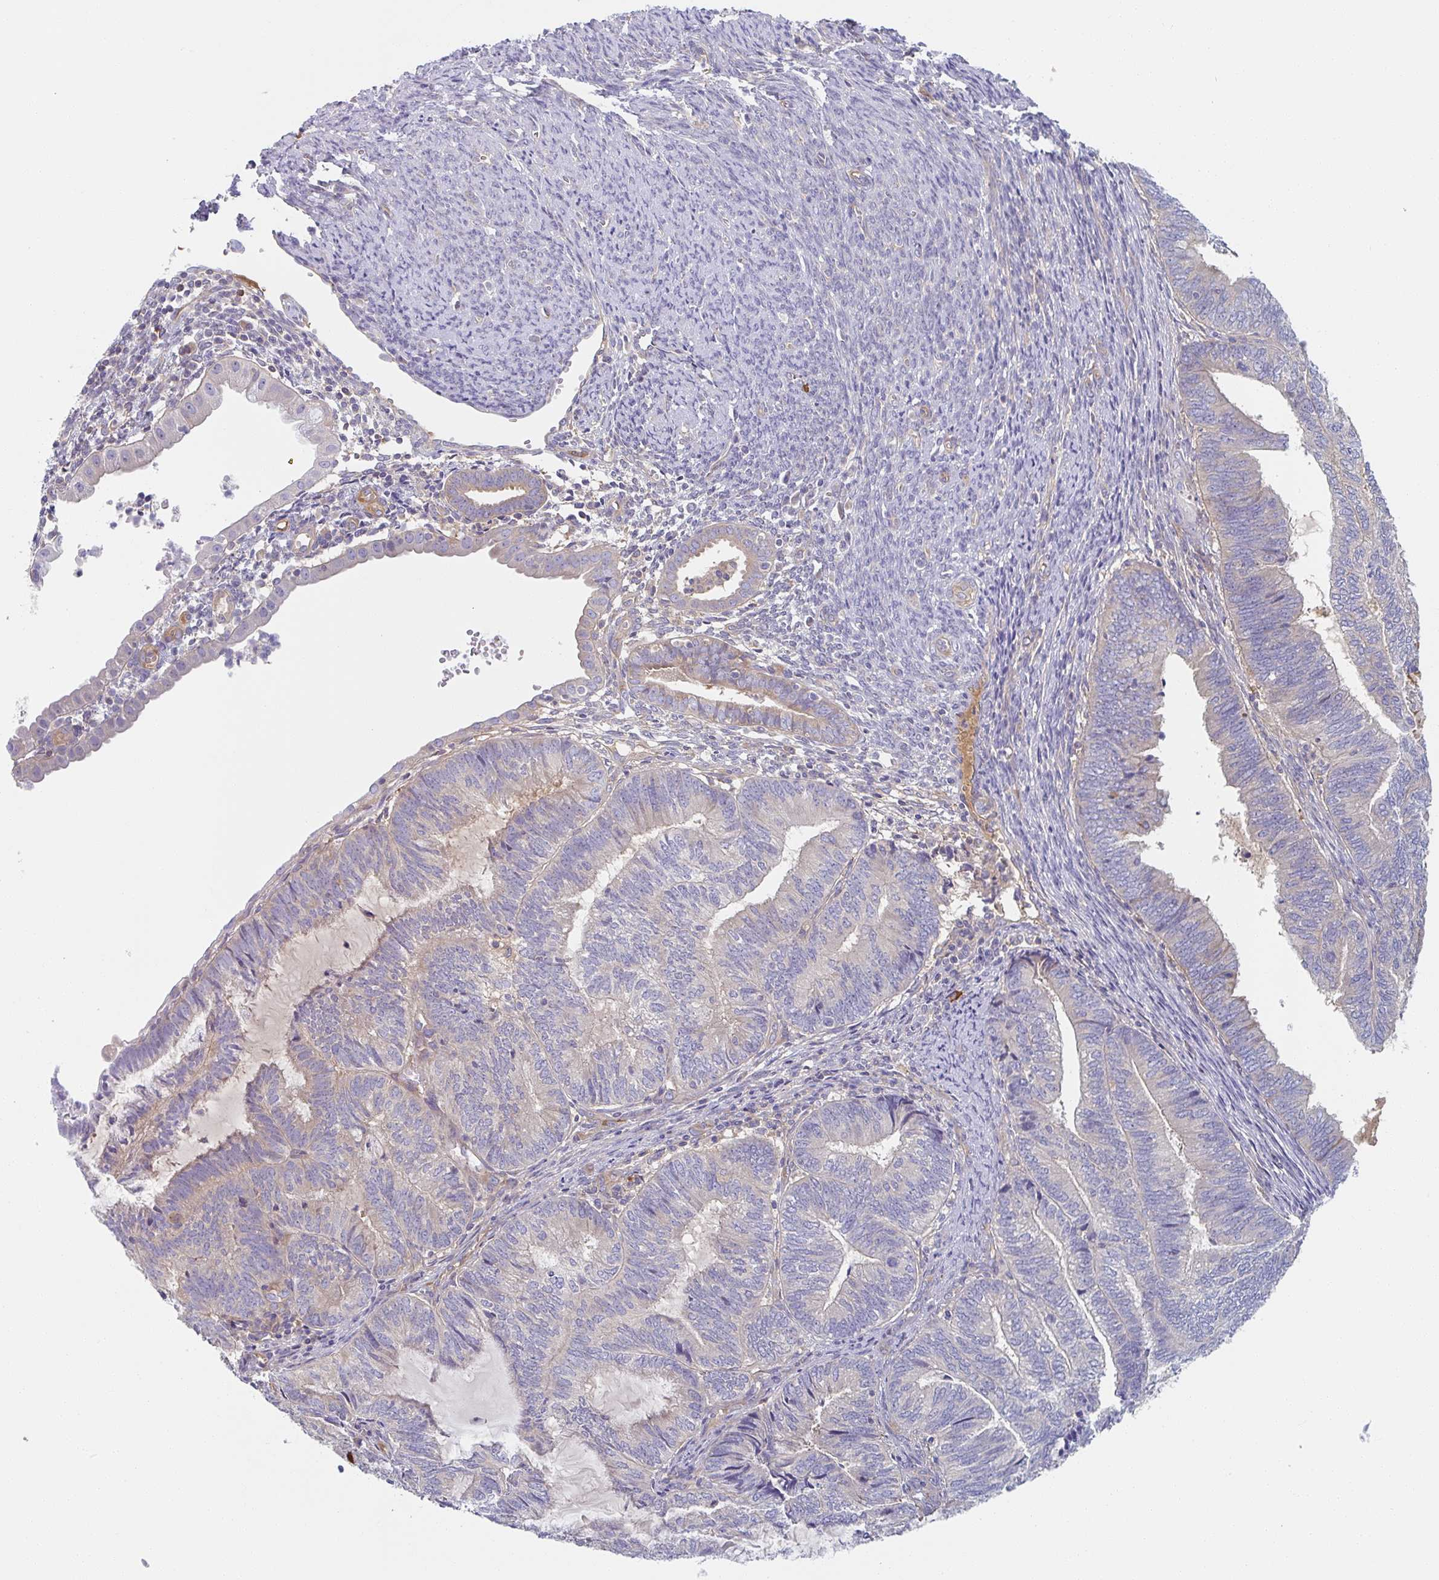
{"staining": {"intensity": "negative", "quantity": "none", "location": "none"}, "tissue": "endometrial cancer", "cell_type": "Tumor cells", "image_type": "cancer", "snomed": [{"axis": "morphology", "description": "Adenocarcinoma, NOS"}, {"axis": "topography", "description": "Uterus"}, {"axis": "topography", "description": "Endometrium"}], "caption": "Immunohistochemical staining of adenocarcinoma (endometrial) reveals no significant staining in tumor cells.", "gene": "AMPD2", "patient": {"sex": "female", "age": 70}}